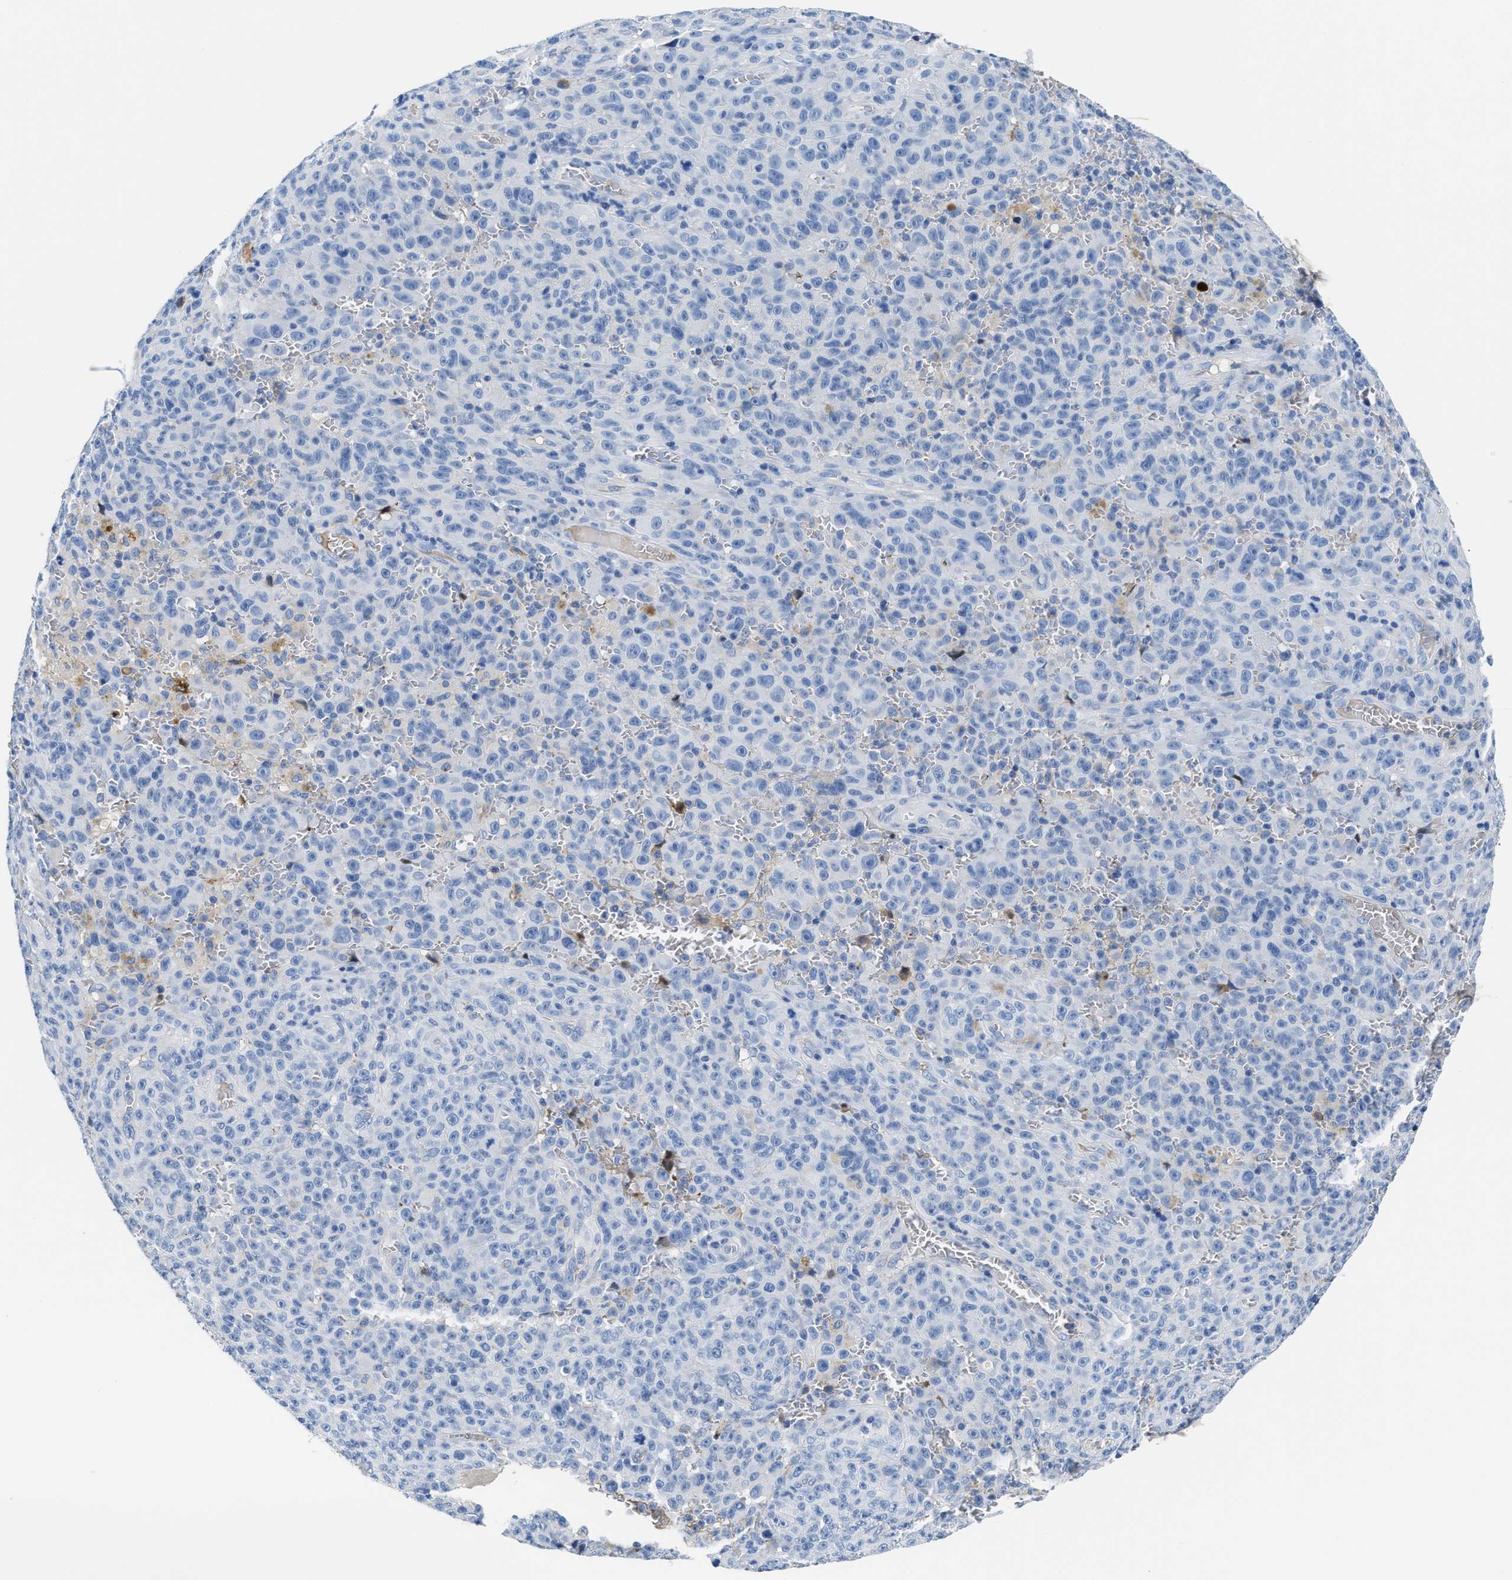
{"staining": {"intensity": "negative", "quantity": "none", "location": "none"}, "tissue": "melanoma", "cell_type": "Tumor cells", "image_type": "cancer", "snomed": [{"axis": "morphology", "description": "Malignant melanoma, NOS"}, {"axis": "topography", "description": "Skin"}], "caption": "The immunohistochemistry micrograph has no significant positivity in tumor cells of malignant melanoma tissue.", "gene": "GC", "patient": {"sex": "female", "age": 82}}